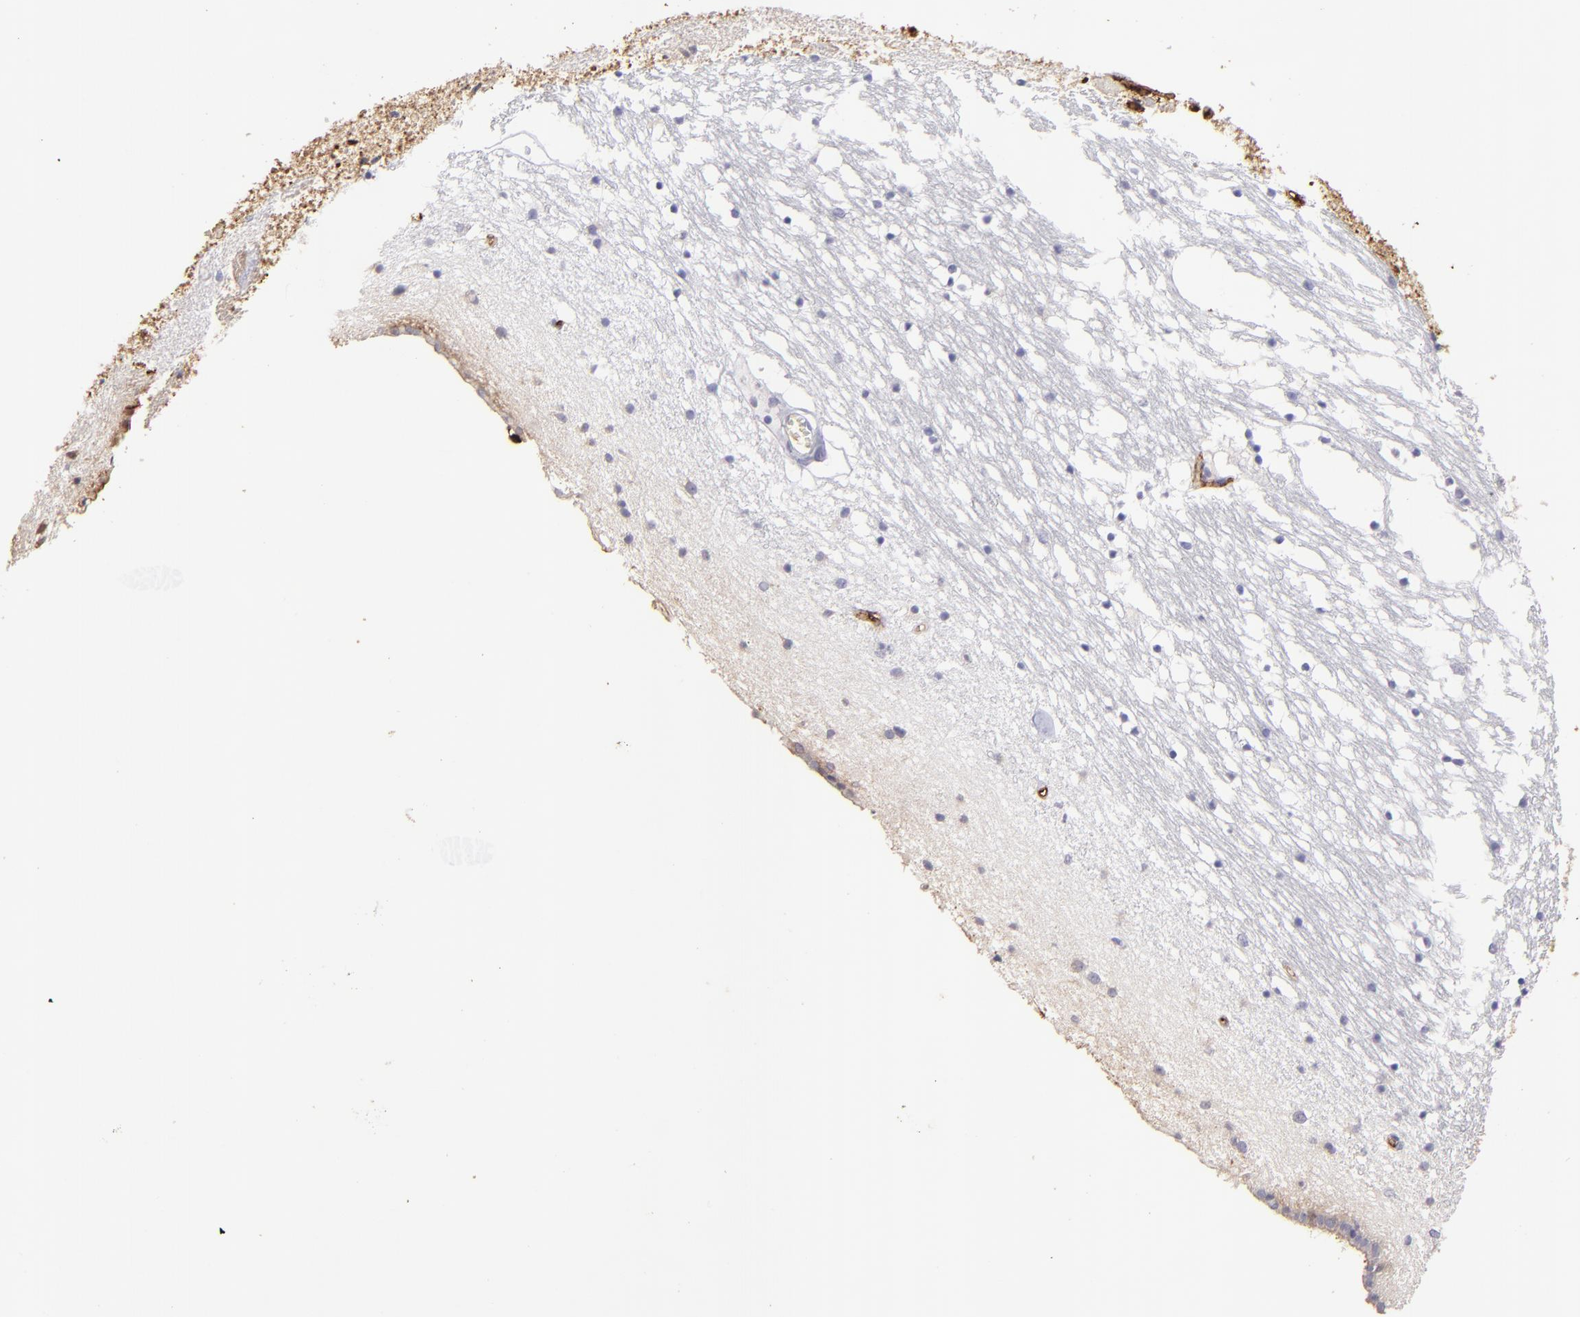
{"staining": {"intensity": "negative", "quantity": "none", "location": "none"}, "tissue": "caudate", "cell_type": "Glial cells", "image_type": "normal", "snomed": [{"axis": "morphology", "description": "Normal tissue, NOS"}, {"axis": "topography", "description": "Lateral ventricle wall"}], "caption": "A high-resolution photomicrograph shows immunohistochemistry (IHC) staining of benign caudate, which shows no significant expression in glial cells. (DAB (3,3'-diaminobenzidine) IHC with hematoxylin counter stain).", "gene": "FGB", "patient": {"sex": "male", "age": 45}}